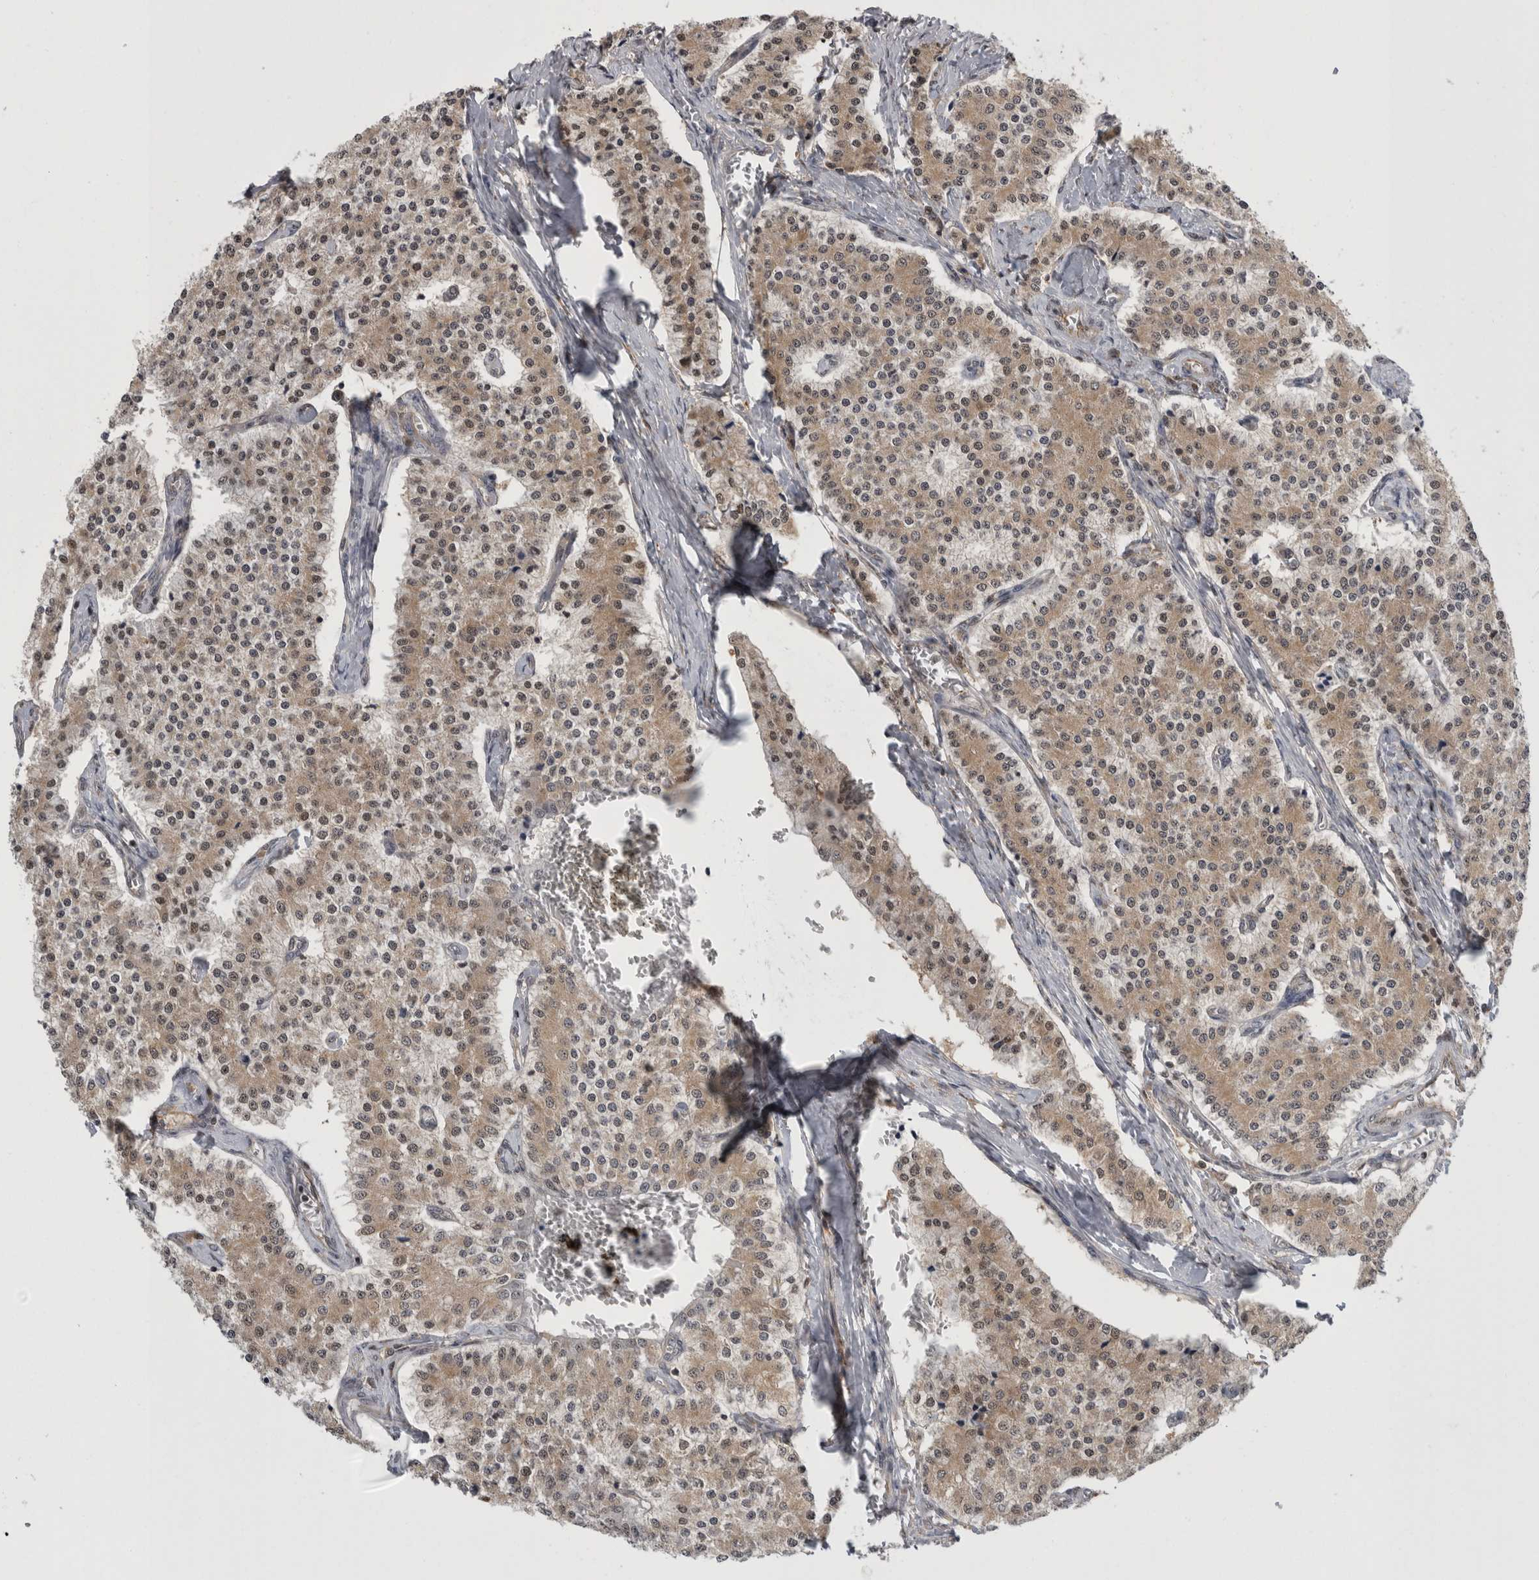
{"staining": {"intensity": "moderate", "quantity": ">75%", "location": "cytoplasmic/membranous,nuclear"}, "tissue": "carcinoid", "cell_type": "Tumor cells", "image_type": "cancer", "snomed": [{"axis": "morphology", "description": "Carcinoid, malignant, NOS"}, {"axis": "topography", "description": "Colon"}], "caption": "Immunohistochemistry (IHC) photomicrograph of neoplastic tissue: human carcinoid stained using IHC exhibits medium levels of moderate protein expression localized specifically in the cytoplasmic/membranous and nuclear of tumor cells, appearing as a cytoplasmic/membranous and nuclear brown color.", "gene": "PSMB2", "patient": {"sex": "female", "age": 52}}